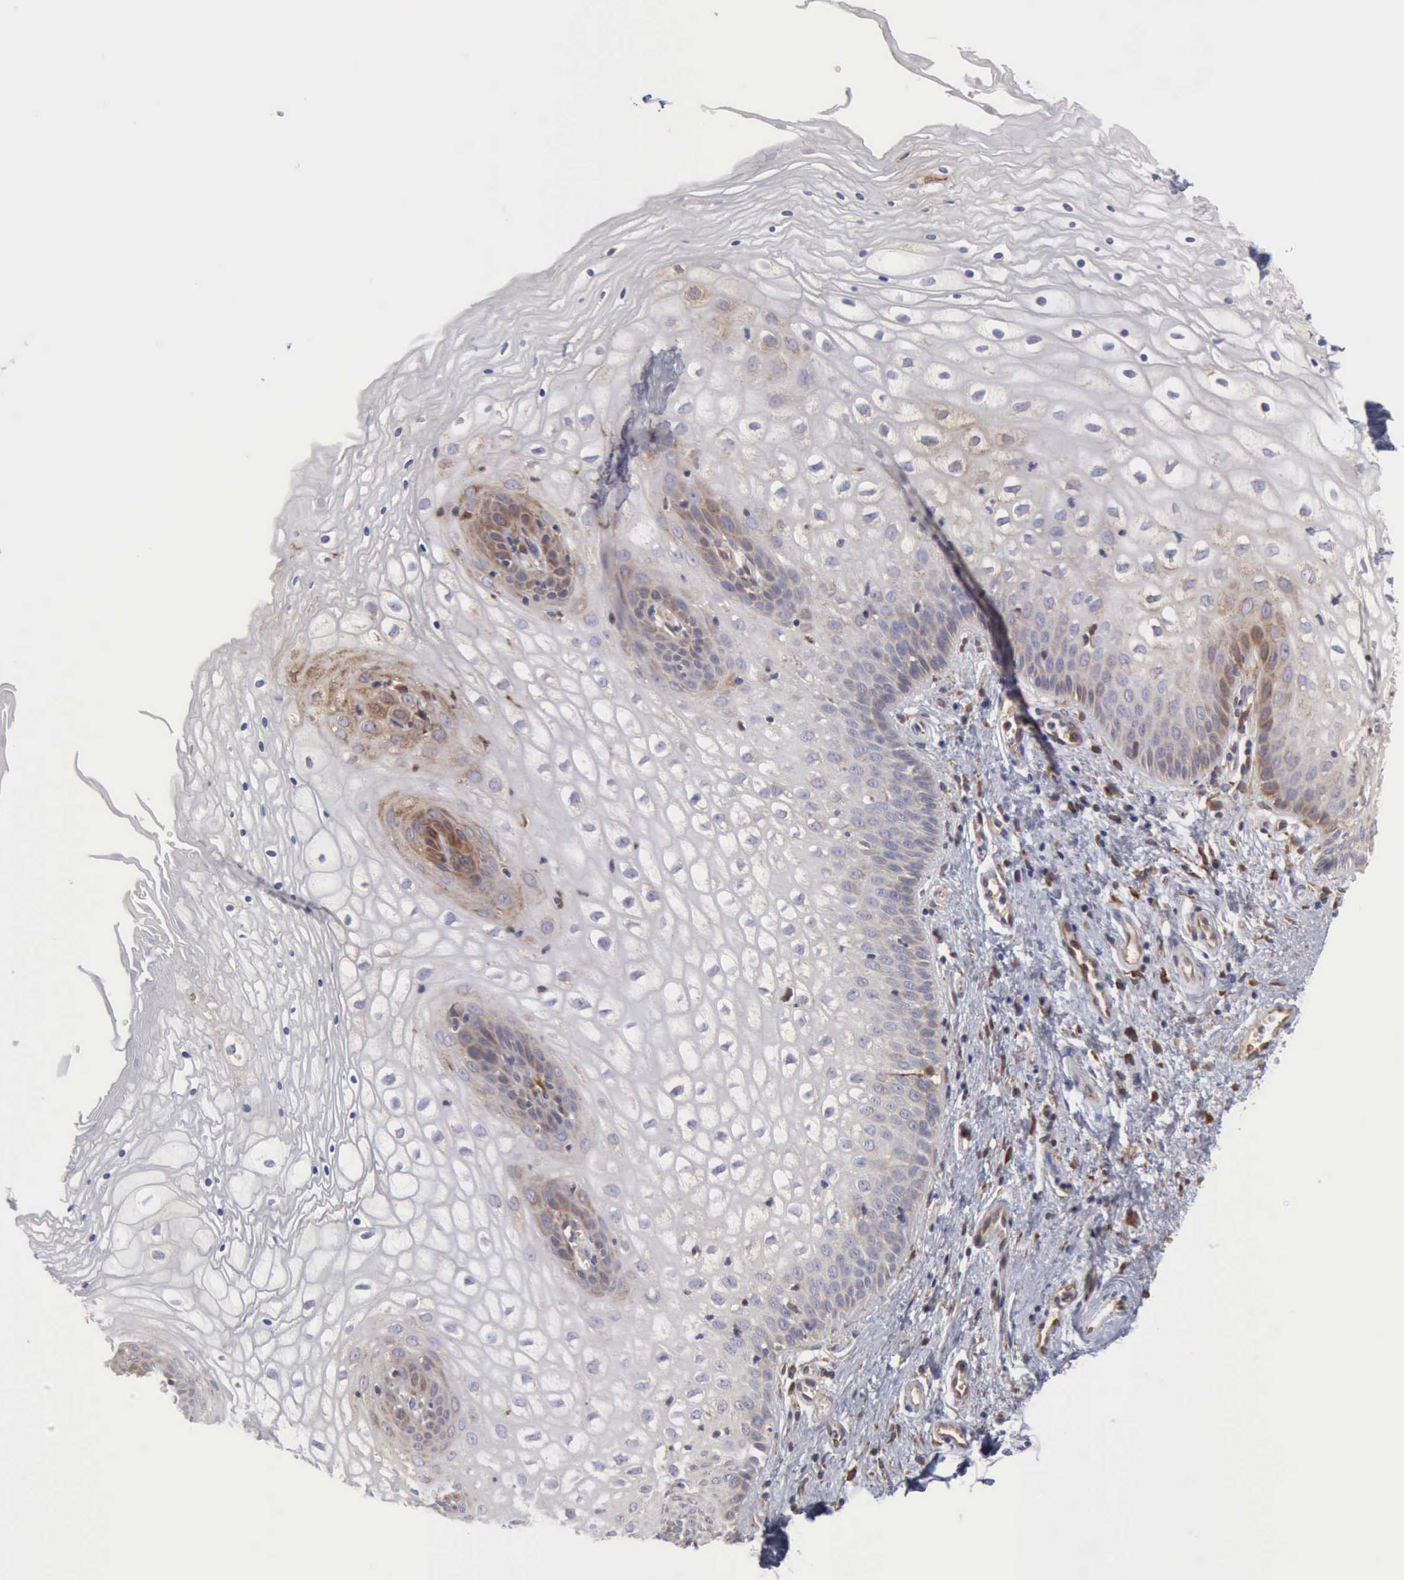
{"staining": {"intensity": "weak", "quantity": "<25%", "location": "cytoplasmic/membranous"}, "tissue": "vagina", "cell_type": "Squamous epithelial cells", "image_type": "normal", "snomed": [{"axis": "morphology", "description": "Normal tissue, NOS"}, {"axis": "topography", "description": "Vagina"}], "caption": "Immunohistochemistry (IHC) micrograph of unremarkable human vagina stained for a protein (brown), which demonstrates no positivity in squamous epithelial cells.", "gene": "APOL2", "patient": {"sex": "female", "age": 34}}